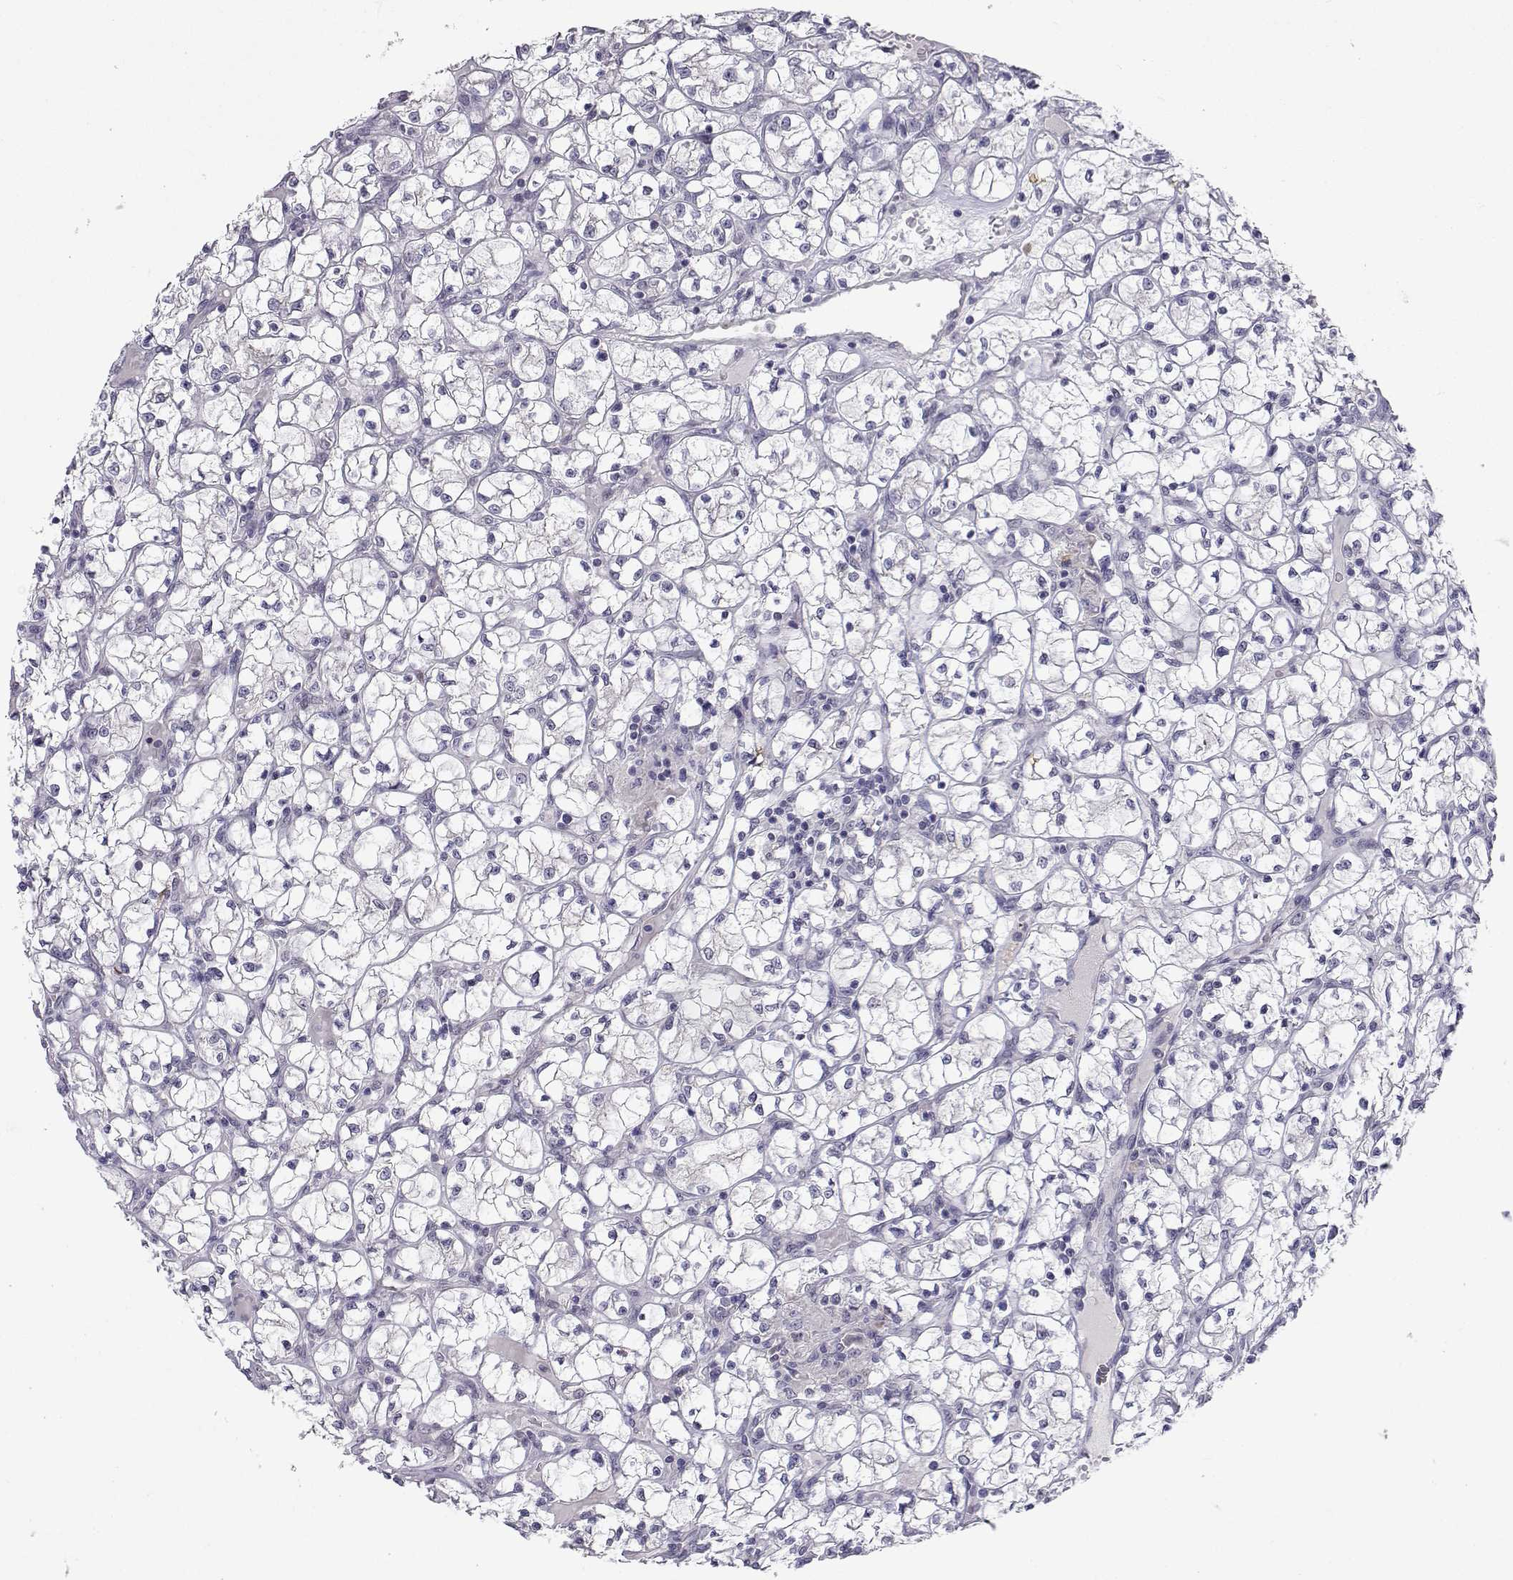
{"staining": {"intensity": "negative", "quantity": "none", "location": "none"}, "tissue": "renal cancer", "cell_type": "Tumor cells", "image_type": "cancer", "snomed": [{"axis": "morphology", "description": "Adenocarcinoma, NOS"}, {"axis": "topography", "description": "Kidney"}], "caption": "High power microscopy photomicrograph of an immunohistochemistry photomicrograph of adenocarcinoma (renal), revealing no significant staining in tumor cells.", "gene": "SLC6A3", "patient": {"sex": "female", "age": 64}}